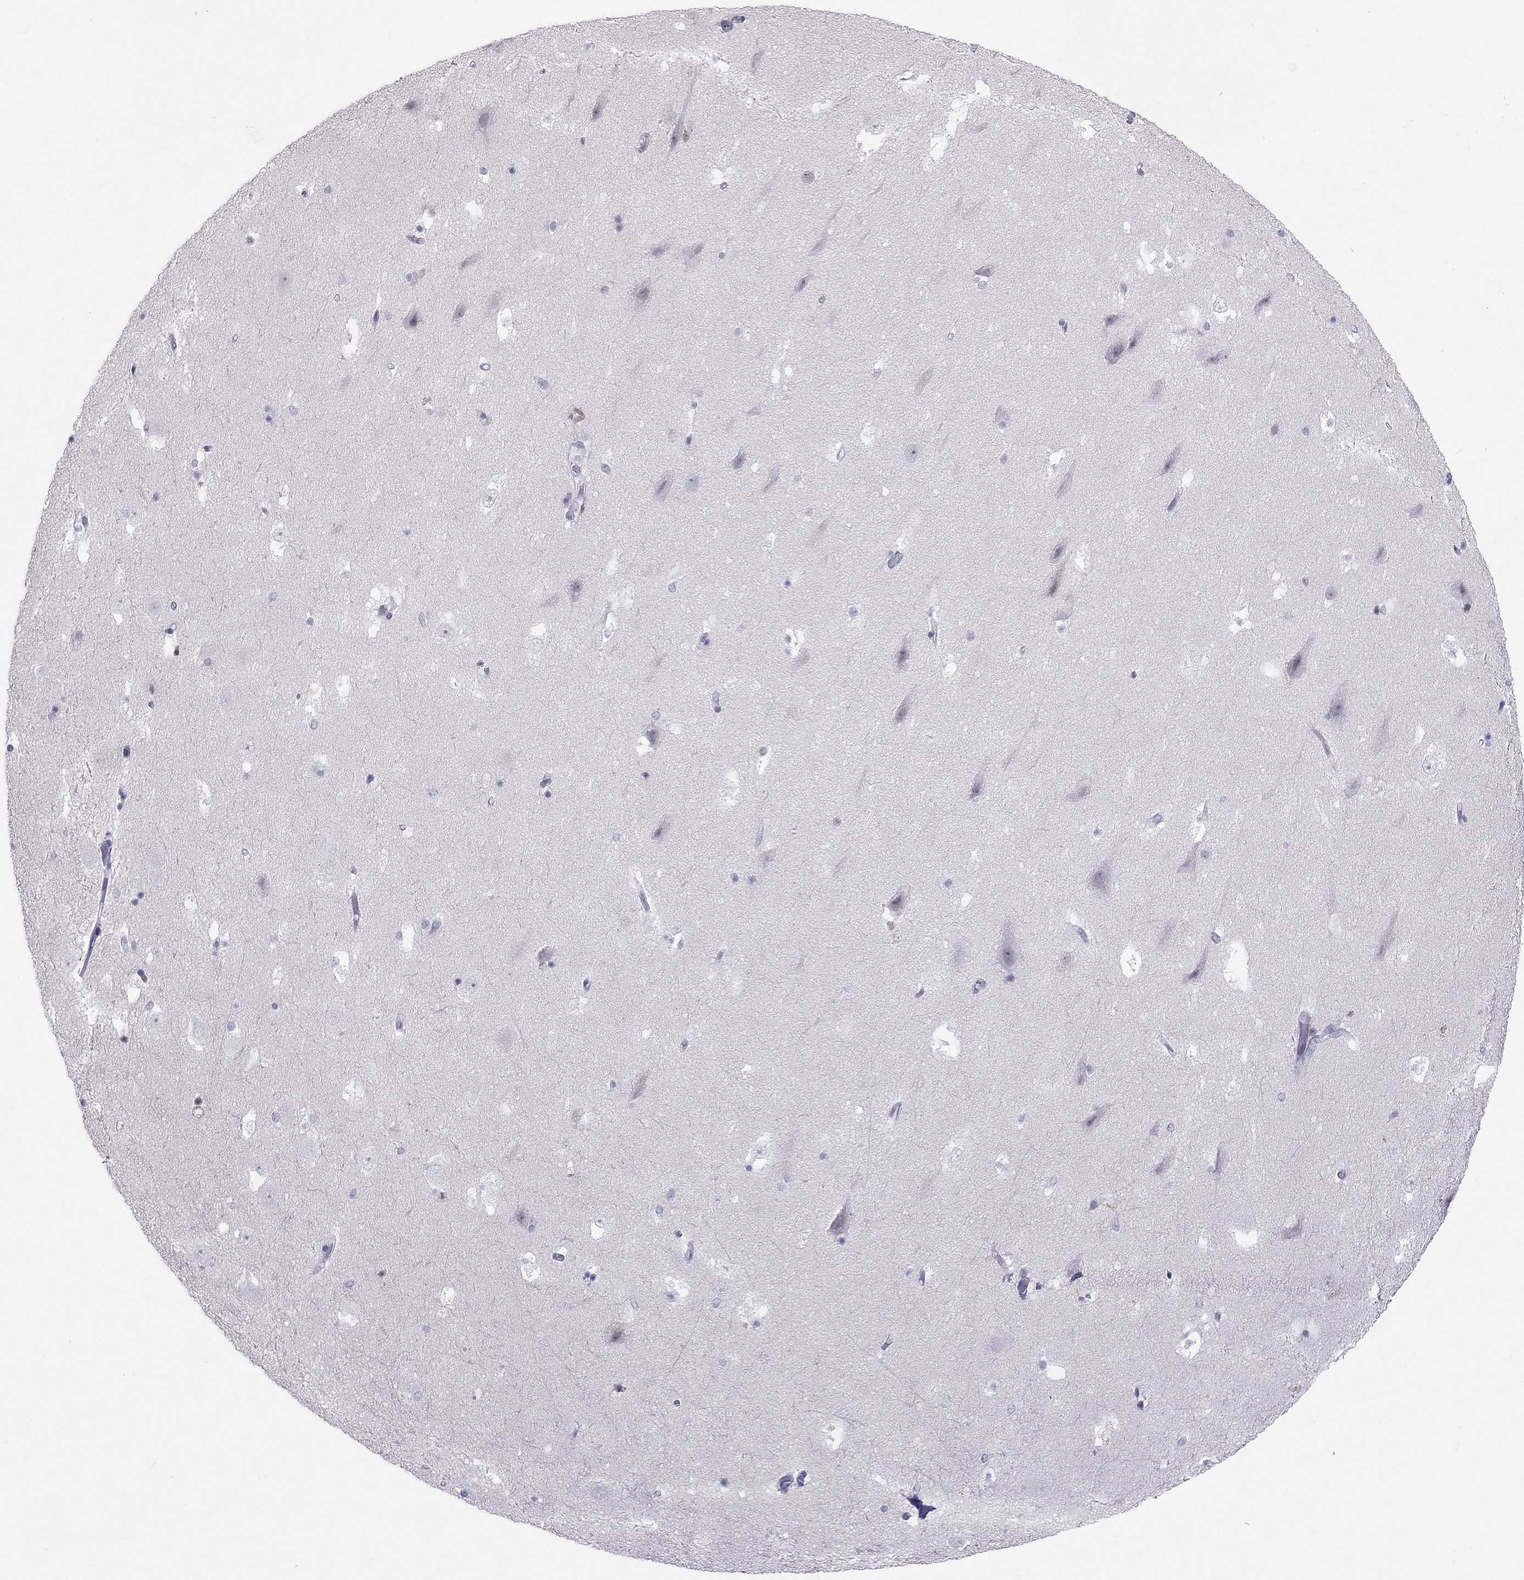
{"staining": {"intensity": "negative", "quantity": "none", "location": "none"}, "tissue": "hippocampus", "cell_type": "Glial cells", "image_type": "normal", "snomed": [{"axis": "morphology", "description": "Normal tissue, NOS"}, {"axis": "topography", "description": "Hippocampus"}], "caption": "Immunohistochemistry histopathology image of normal hippocampus: hippocampus stained with DAB (3,3'-diaminobenzidine) reveals no significant protein positivity in glial cells.", "gene": "JHY", "patient": {"sex": "male", "age": 51}}